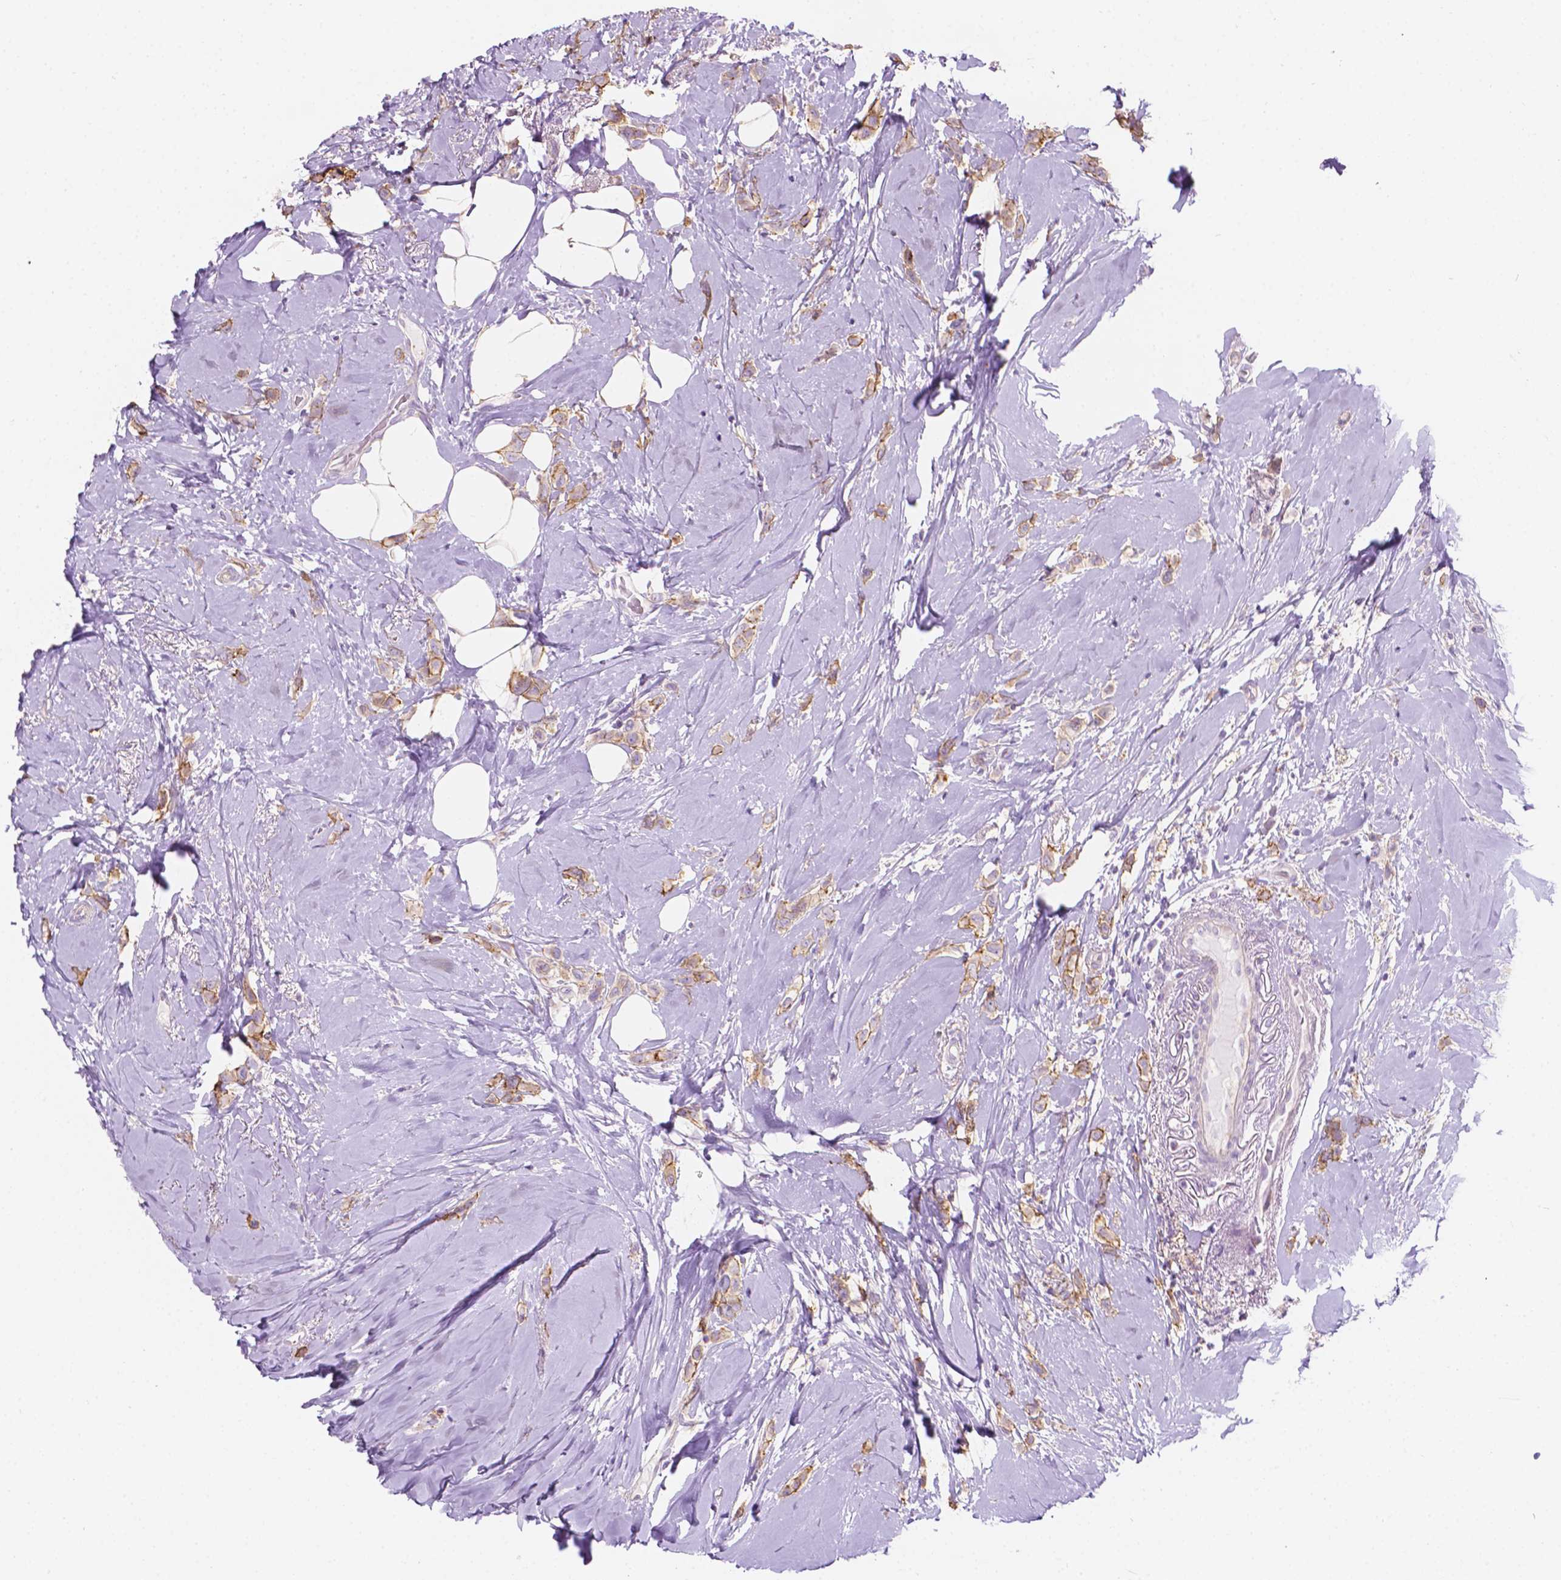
{"staining": {"intensity": "moderate", "quantity": "25%-75%", "location": "cytoplasmic/membranous"}, "tissue": "breast cancer", "cell_type": "Tumor cells", "image_type": "cancer", "snomed": [{"axis": "morphology", "description": "Lobular carcinoma"}, {"axis": "topography", "description": "Breast"}], "caption": "Immunohistochemical staining of lobular carcinoma (breast) demonstrates medium levels of moderate cytoplasmic/membranous protein expression in approximately 25%-75% of tumor cells. (Brightfield microscopy of DAB IHC at high magnification).", "gene": "NOS1AP", "patient": {"sex": "female", "age": 66}}